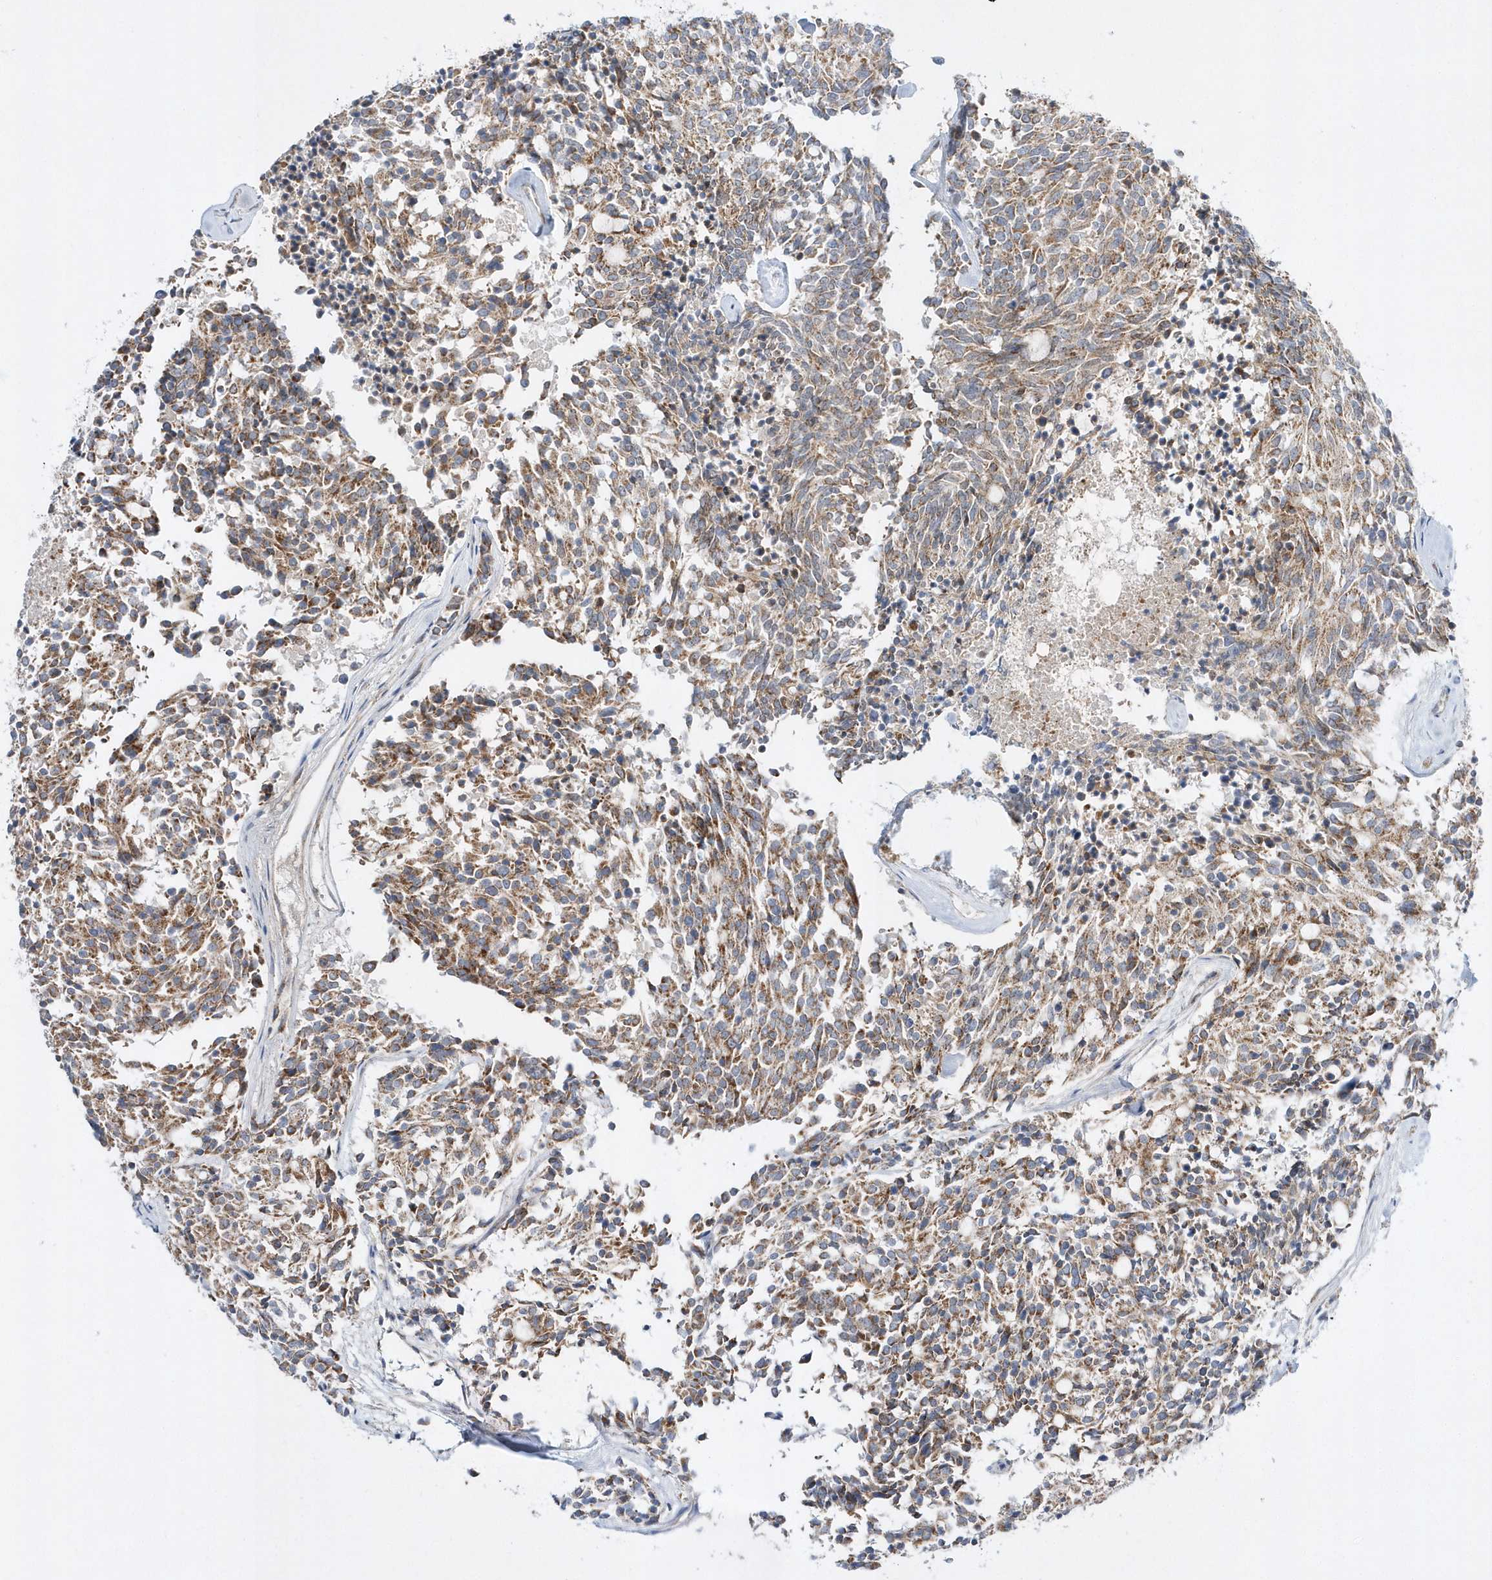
{"staining": {"intensity": "moderate", "quantity": ">75%", "location": "cytoplasmic/membranous"}, "tissue": "carcinoid", "cell_type": "Tumor cells", "image_type": "cancer", "snomed": [{"axis": "morphology", "description": "Carcinoid, malignant, NOS"}, {"axis": "topography", "description": "Pancreas"}], "caption": "Protein expression analysis of carcinoid displays moderate cytoplasmic/membranous staining in about >75% of tumor cells. (IHC, brightfield microscopy, high magnification).", "gene": "OPA1", "patient": {"sex": "female", "age": 54}}